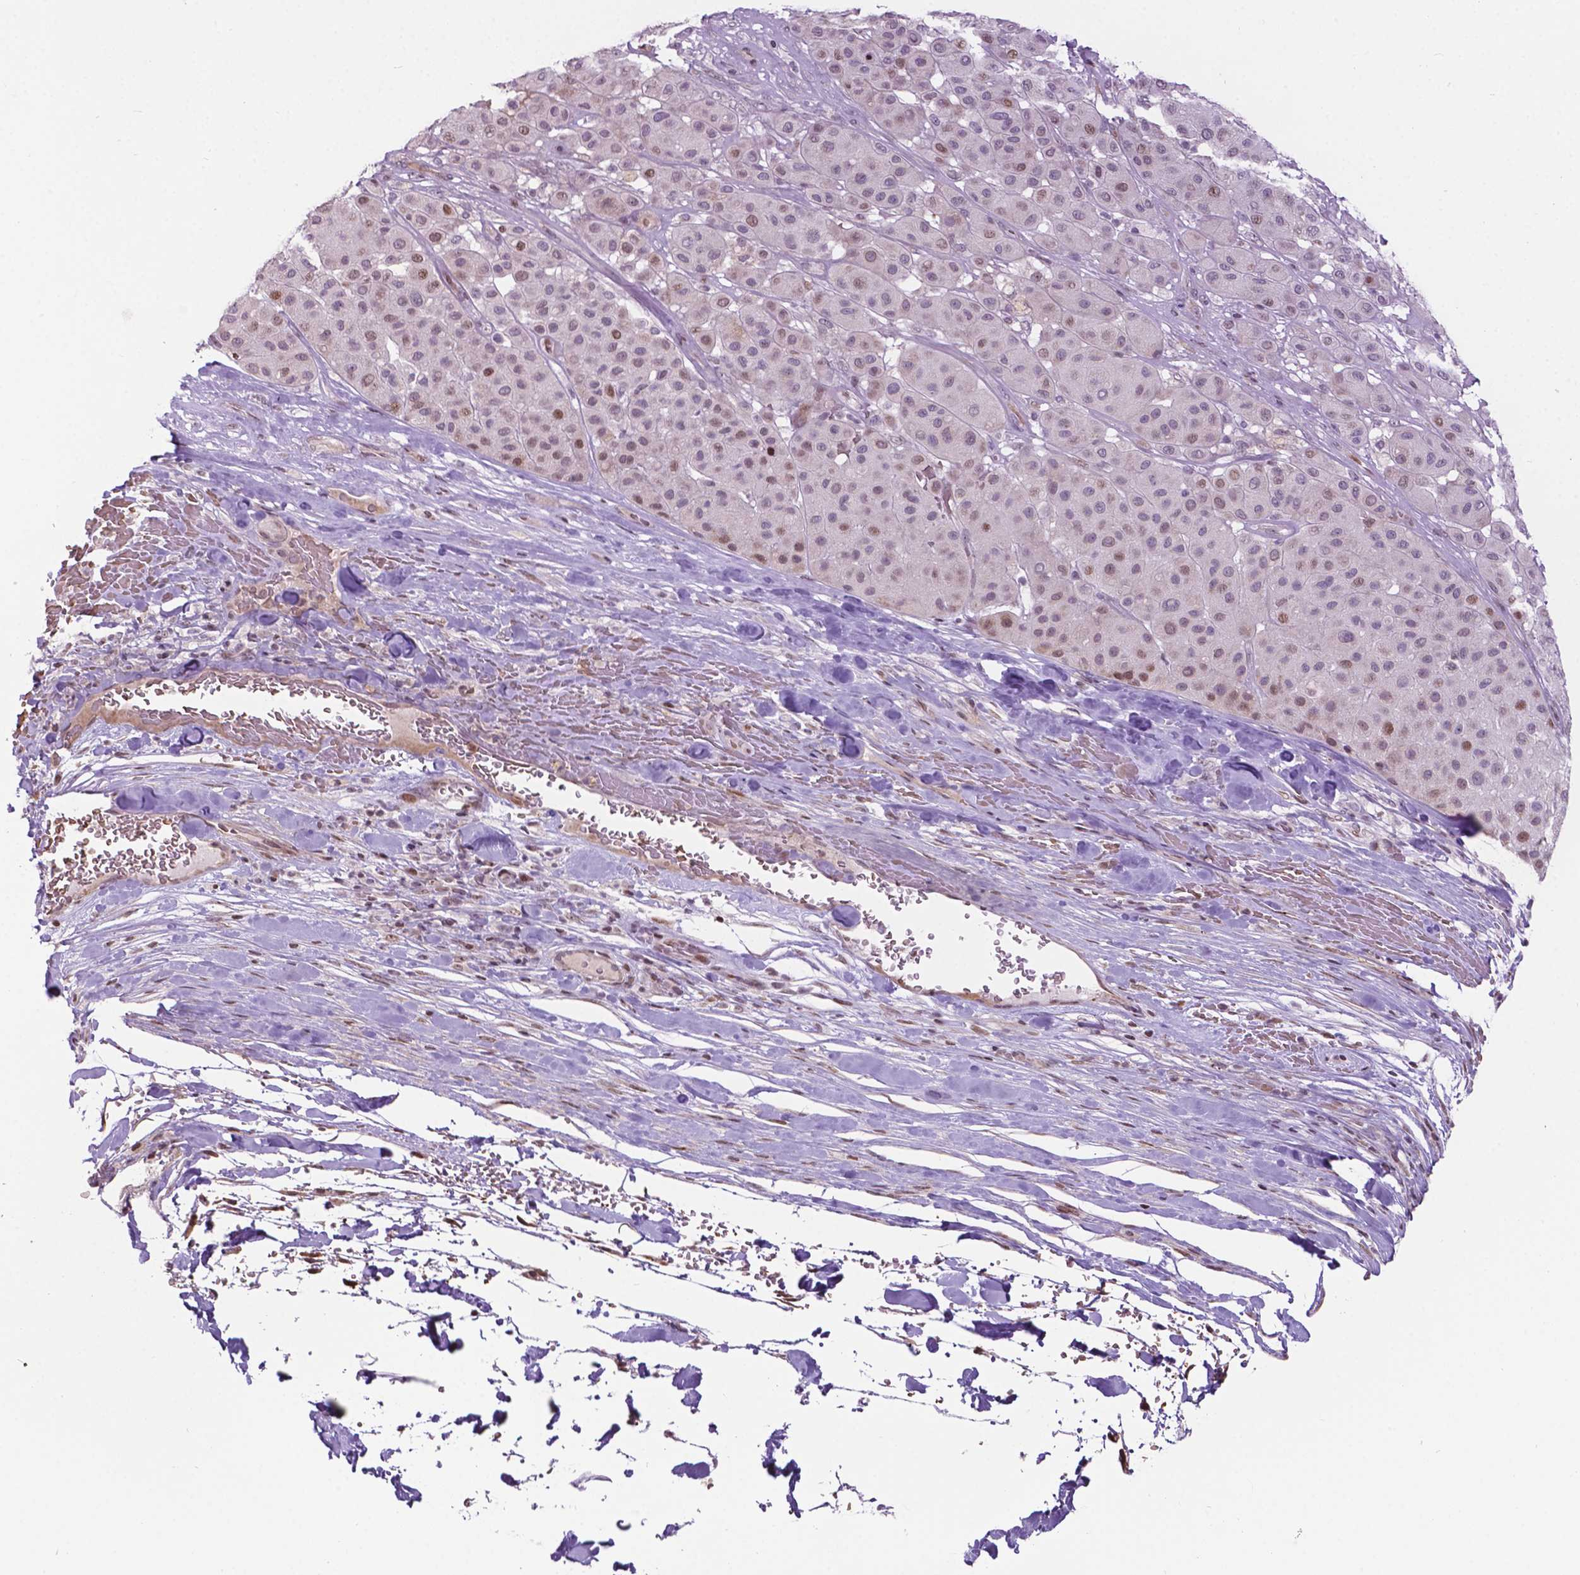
{"staining": {"intensity": "moderate", "quantity": "25%-75%", "location": "nuclear"}, "tissue": "melanoma", "cell_type": "Tumor cells", "image_type": "cancer", "snomed": [{"axis": "morphology", "description": "Malignant melanoma, Metastatic site"}, {"axis": "topography", "description": "Smooth muscle"}], "caption": "DAB immunohistochemical staining of melanoma exhibits moderate nuclear protein expression in about 25%-75% of tumor cells.", "gene": "PTPN18", "patient": {"sex": "male", "age": 41}}